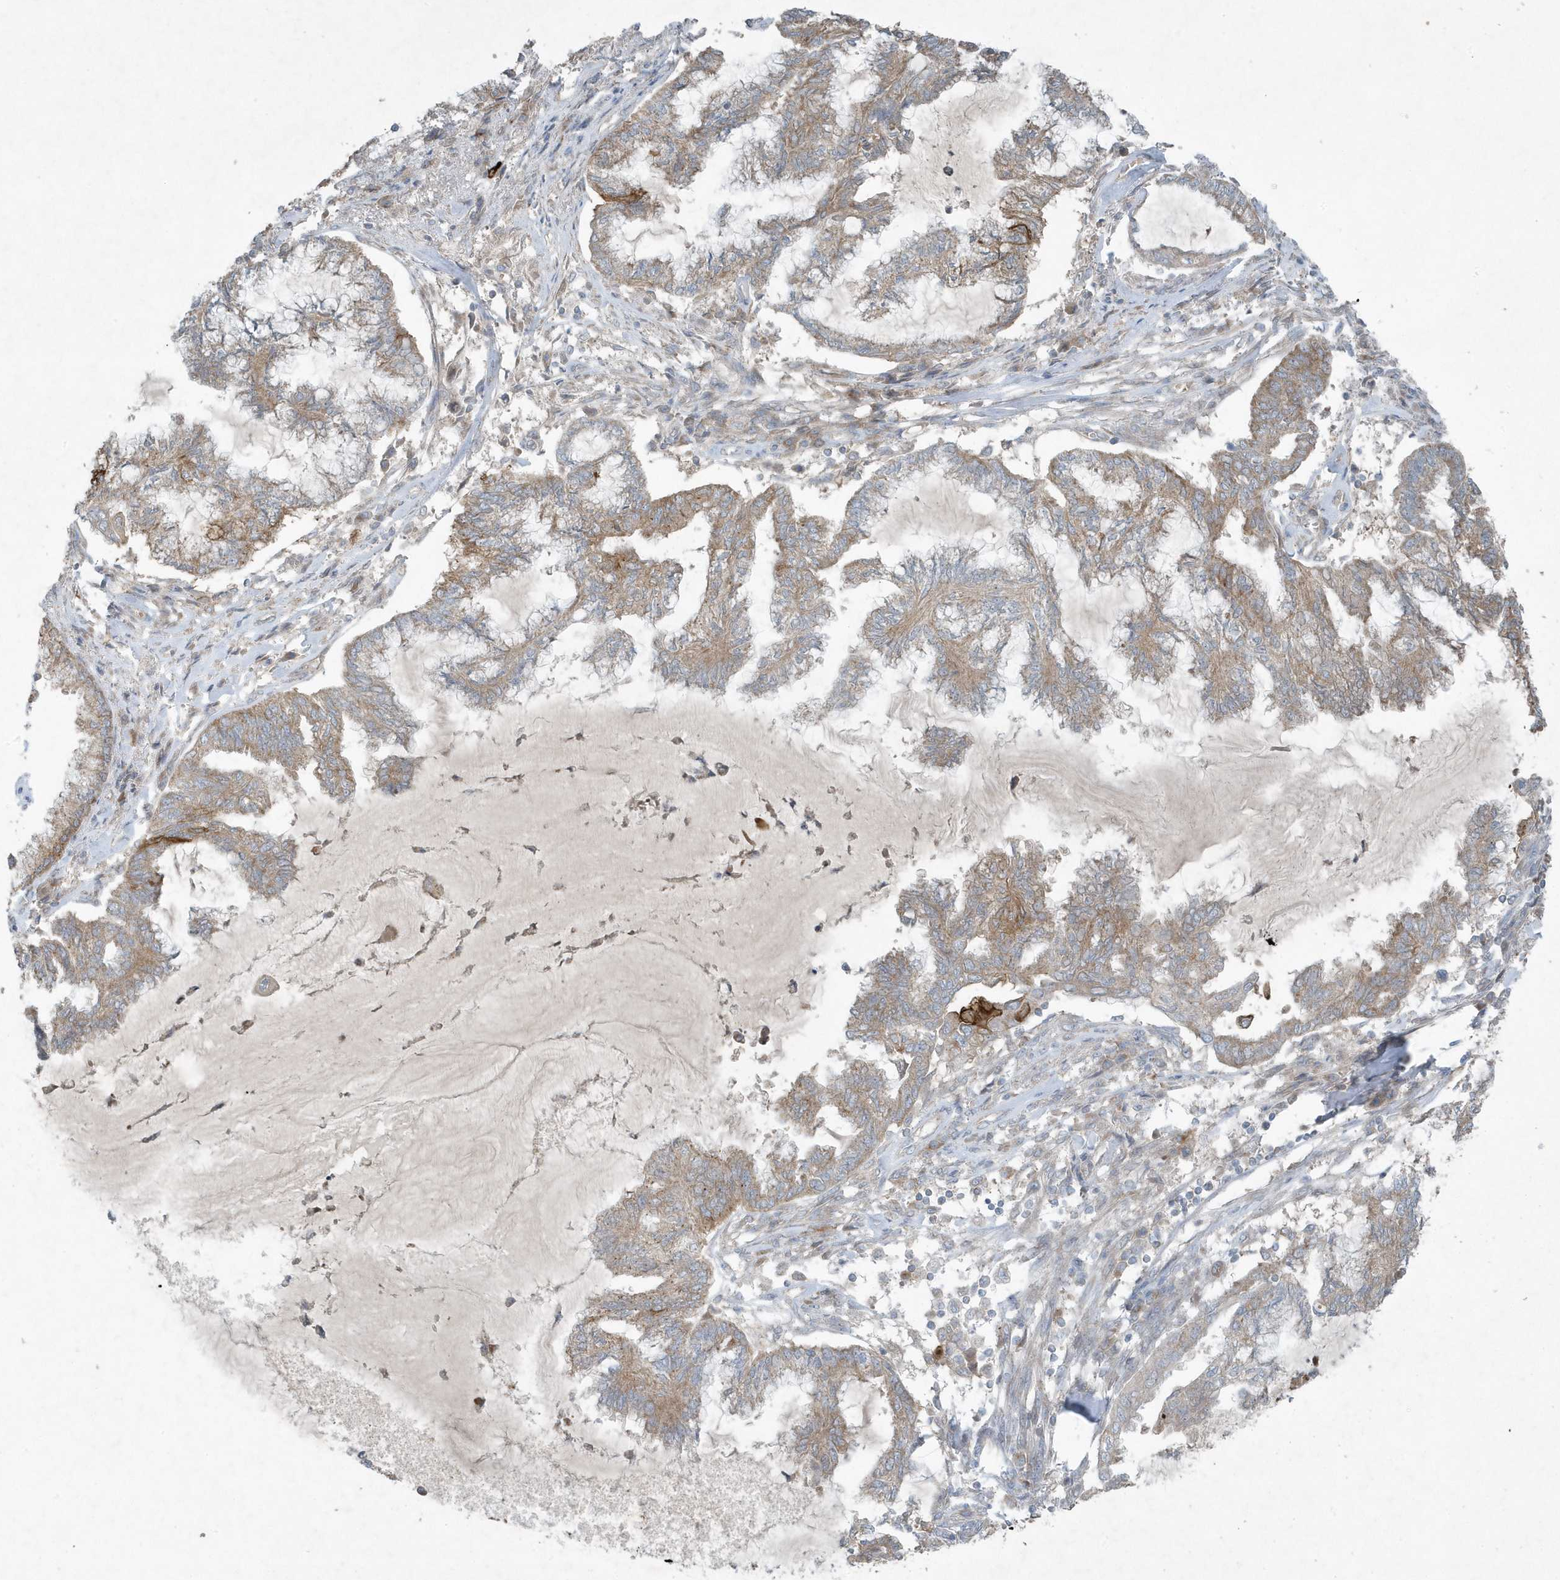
{"staining": {"intensity": "moderate", "quantity": "25%-75%", "location": "cytoplasmic/membranous"}, "tissue": "endometrial cancer", "cell_type": "Tumor cells", "image_type": "cancer", "snomed": [{"axis": "morphology", "description": "Adenocarcinoma, NOS"}, {"axis": "topography", "description": "Endometrium"}], "caption": "Human adenocarcinoma (endometrial) stained for a protein (brown) reveals moderate cytoplasmic/membranous positive staining in about 25%-75% of tumor cells.", "gene": "SLC38A2", "patient": {"sex": "female", "age": 86}}